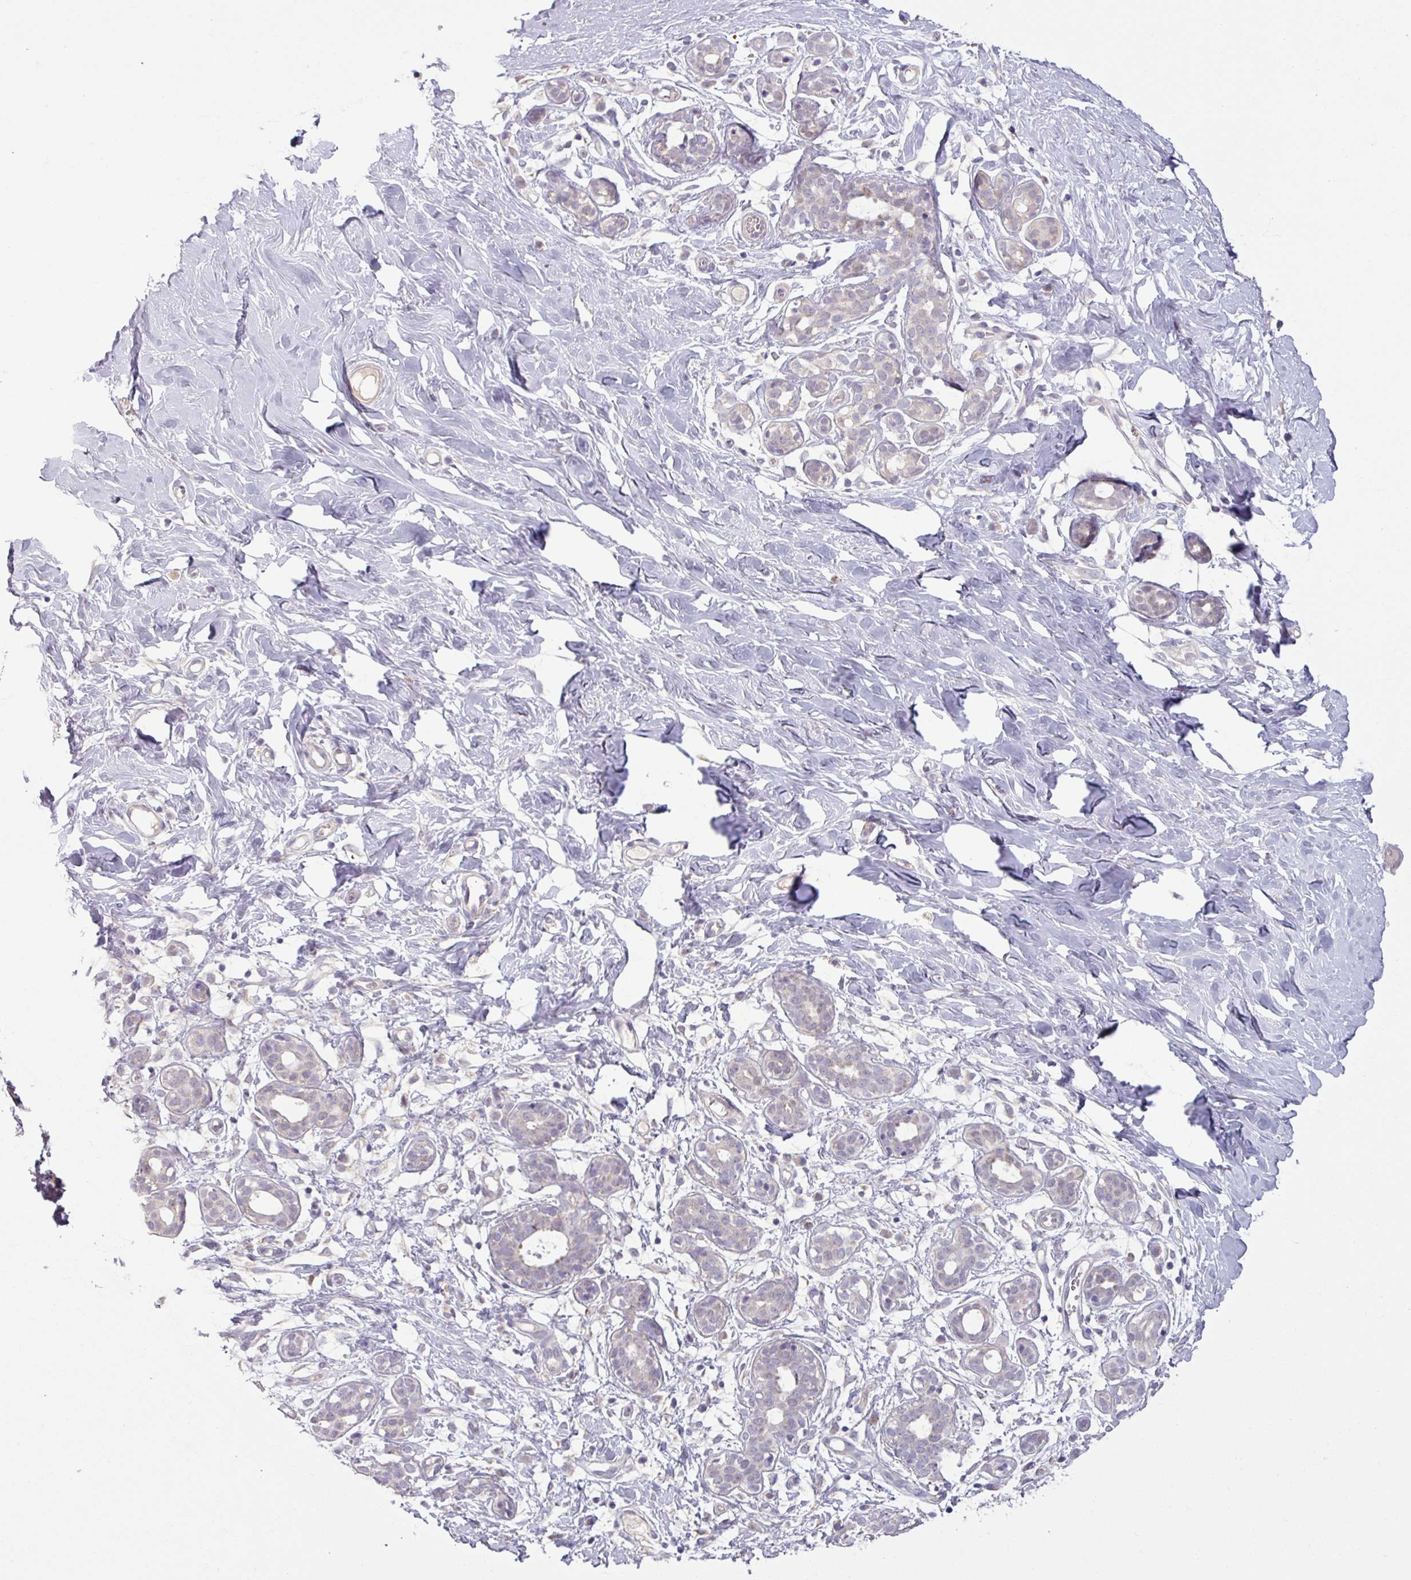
{"staining": {"intensity": "negative", "quantity": "none", "location": "none"}, "tissue": "breast", "cell_type": "Adipocytes", "image_type": "normal", "snomed": [{"axis": "morphology", "description": "Normal tissue, NOS"}, {"axis": "topography", "description": "Breast"}], "caption": "Histopathology image shows no significant protein staining in adipocytes of normal breast. (DAB (3,3'-diaminobenzidine) immunohistochemistry (IHC) visualized using brightfield microscopy, high magnification).", "gene": "OGFOD3", "patient": {"sex": "female", "age": 27}}